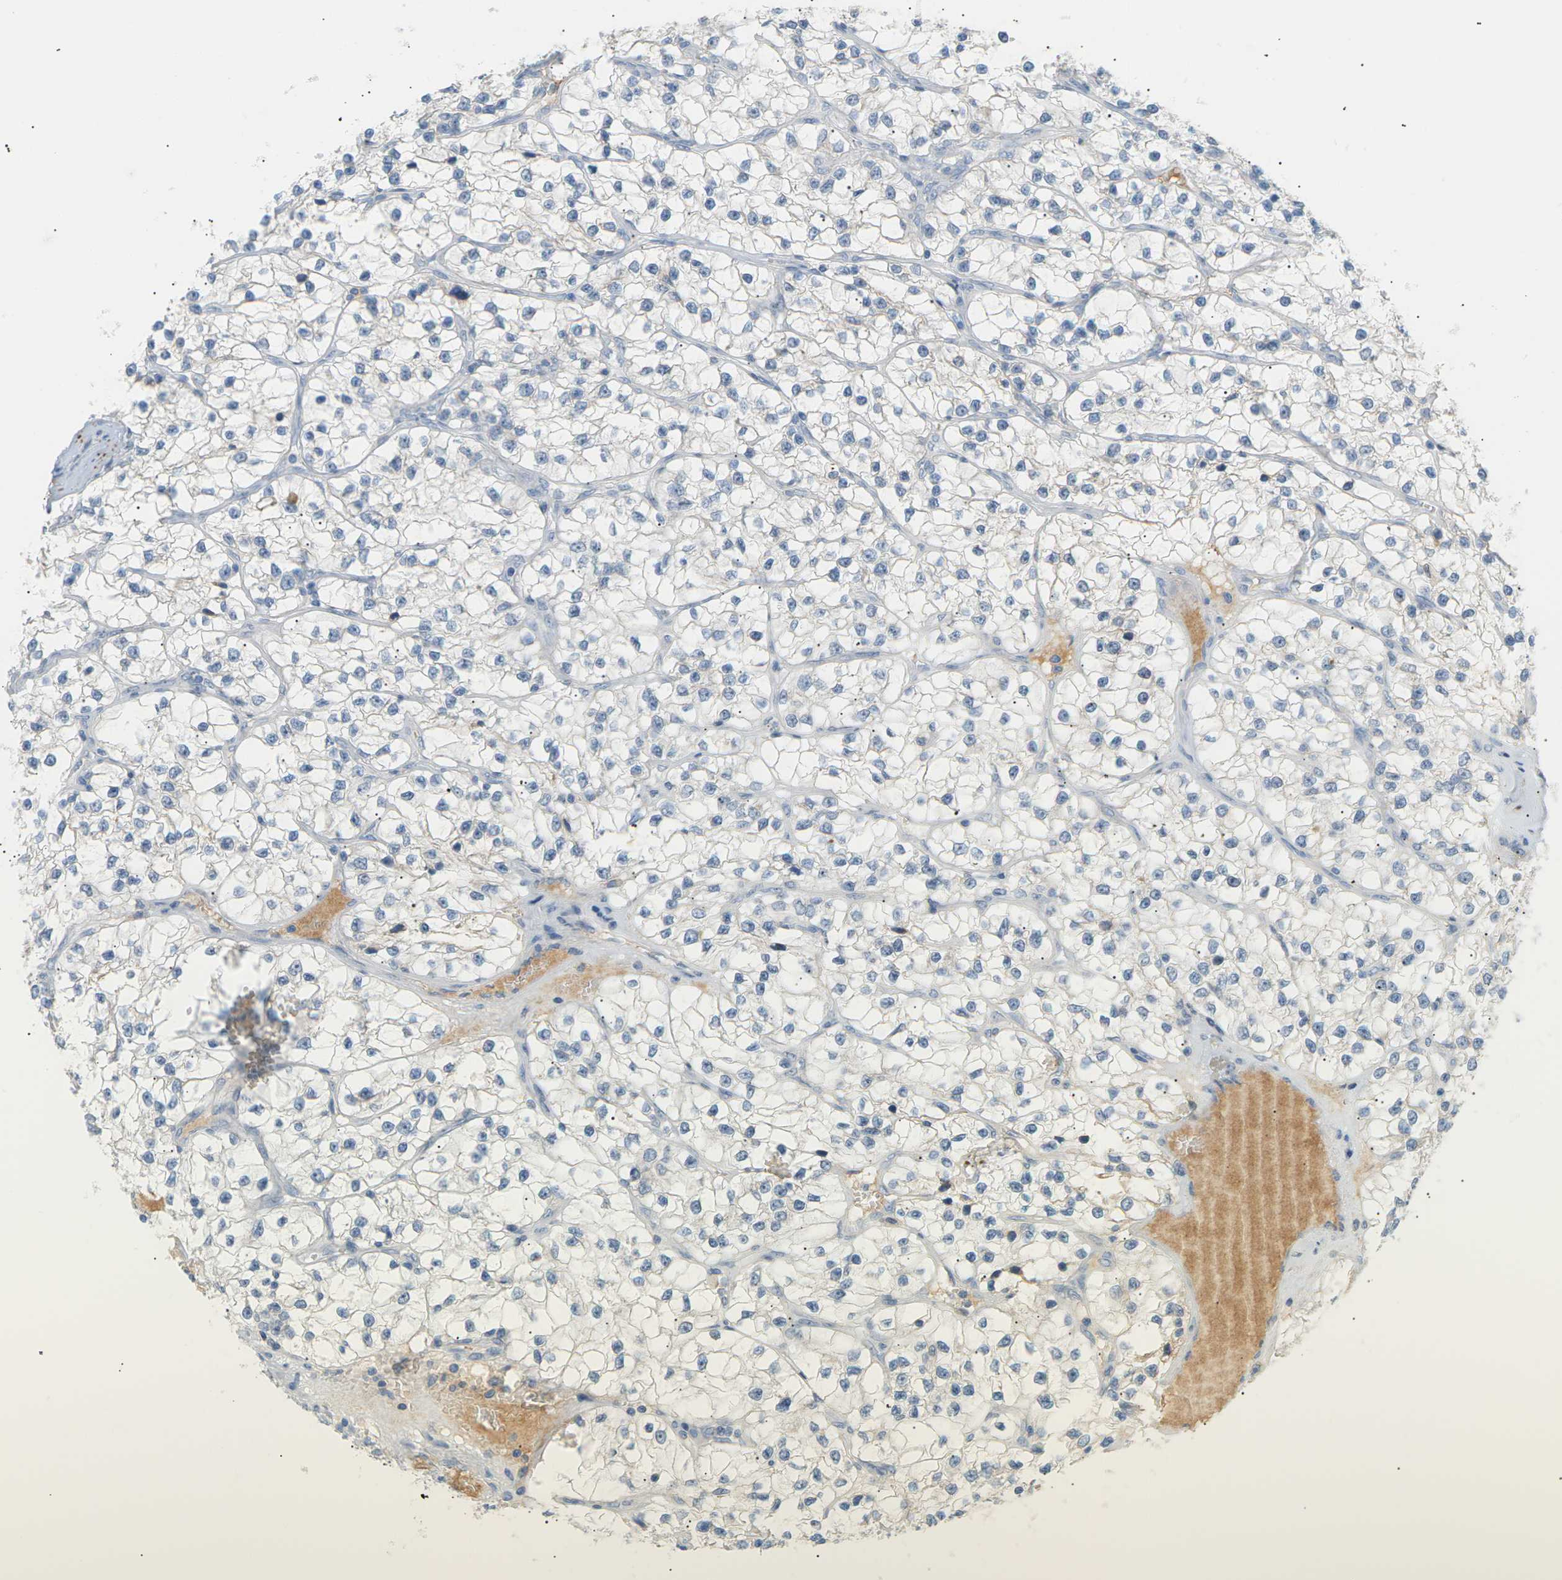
{"staining": {"intensity": "negative", "quantity": "none", "location": "none"}, "tissue": "renal cancer", "cell_type": "Tumor cells", "image_type": "cancer", "snomed": [{"axis": "morphology", "description": "Adenocarcinoma, NOS"}, {"axis": "topography", "description": "Kidney"}], "caption": "Immunohistochemical staining of human renal cancer (adenocarcinoma) demonstrates no significant staining in tumor cells.", "gene": "CLU", "patient": {"sex": "female", "age": 57}}